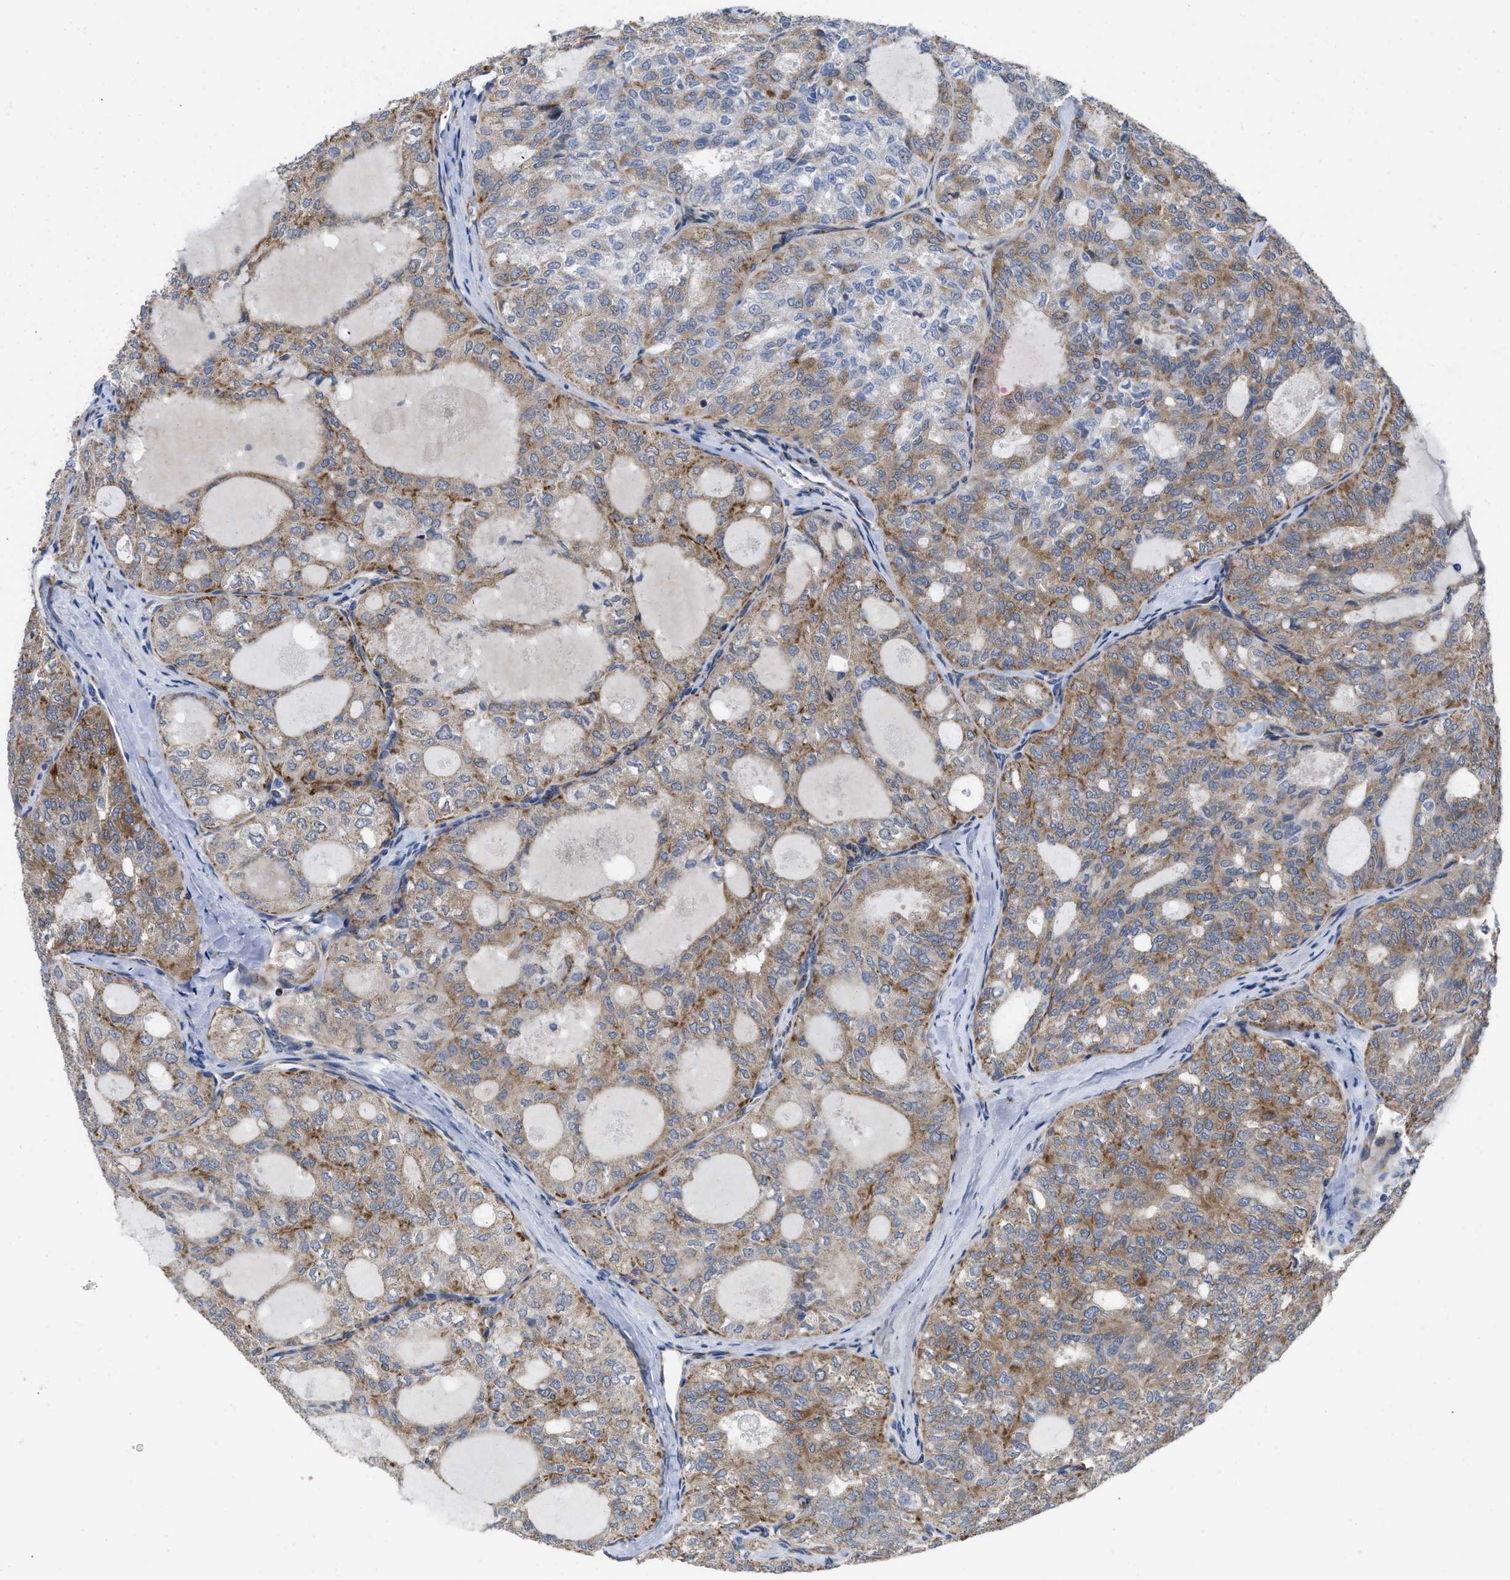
{"staining": {"intensity": "moderate", "quantity": ">75%", "location": "cytoplasmic/membranous"}, "tissue": "thyroid cancer", "cell_type": "Tumor cells", "image_type": "cancer", "snomed": [{"axis": "morphology", "description": "Follicular adenoma carcinoma, NOS"}, {"axis": "topography", "description": "Thyroid gland"}], "caption": "Human follicular adenoma carcinoma (thyroid) stained with a brown dye demonstrates moderate cytoplasmic/membranous positive positivity in approximately >75% of tumor cells.", "gene": "AKAP1", "patient": {"sex": "male", "age": 75}}